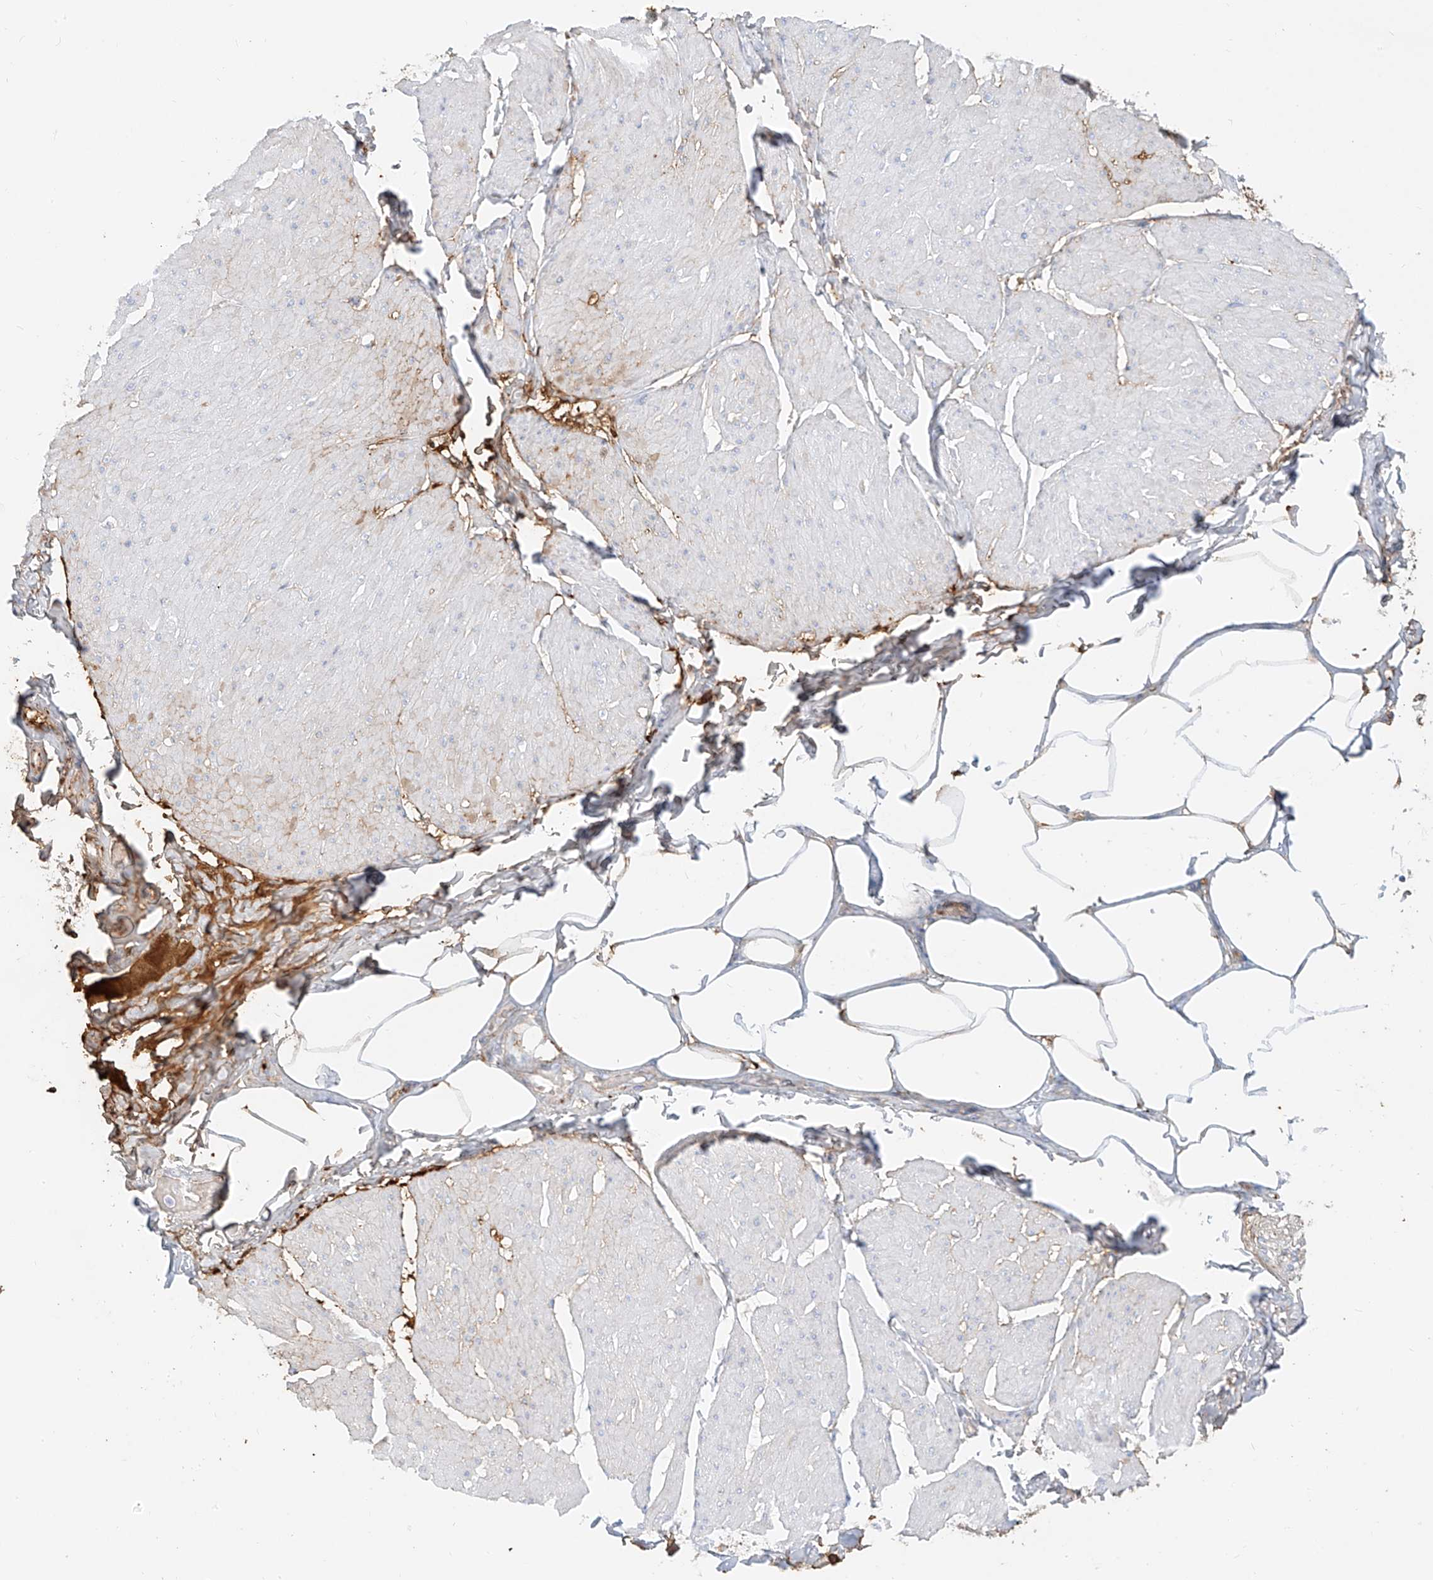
{"staining": {"intensity": "moderate", "quantity": "<25%", "location": "cytoplasmic/membranous"}, "tissue": "smooth muscle", "cell_type": "Smooth muscle cells", "image_type": "normal", "snomed": [{"axis": "morphology", "description": "Urothelial carcinoma, High grade"}, {"axis": "topography", "description": "Urinary bladder"}], "caption": "Immunohistochemical staining of benign smooth muscle shows low levels of moderate cytoplasmic/membranous expression in approximately <25% of smooth muscle cells.", "gene": "OCSTAMP", "patient": {"sex": "male", "age": 46}}